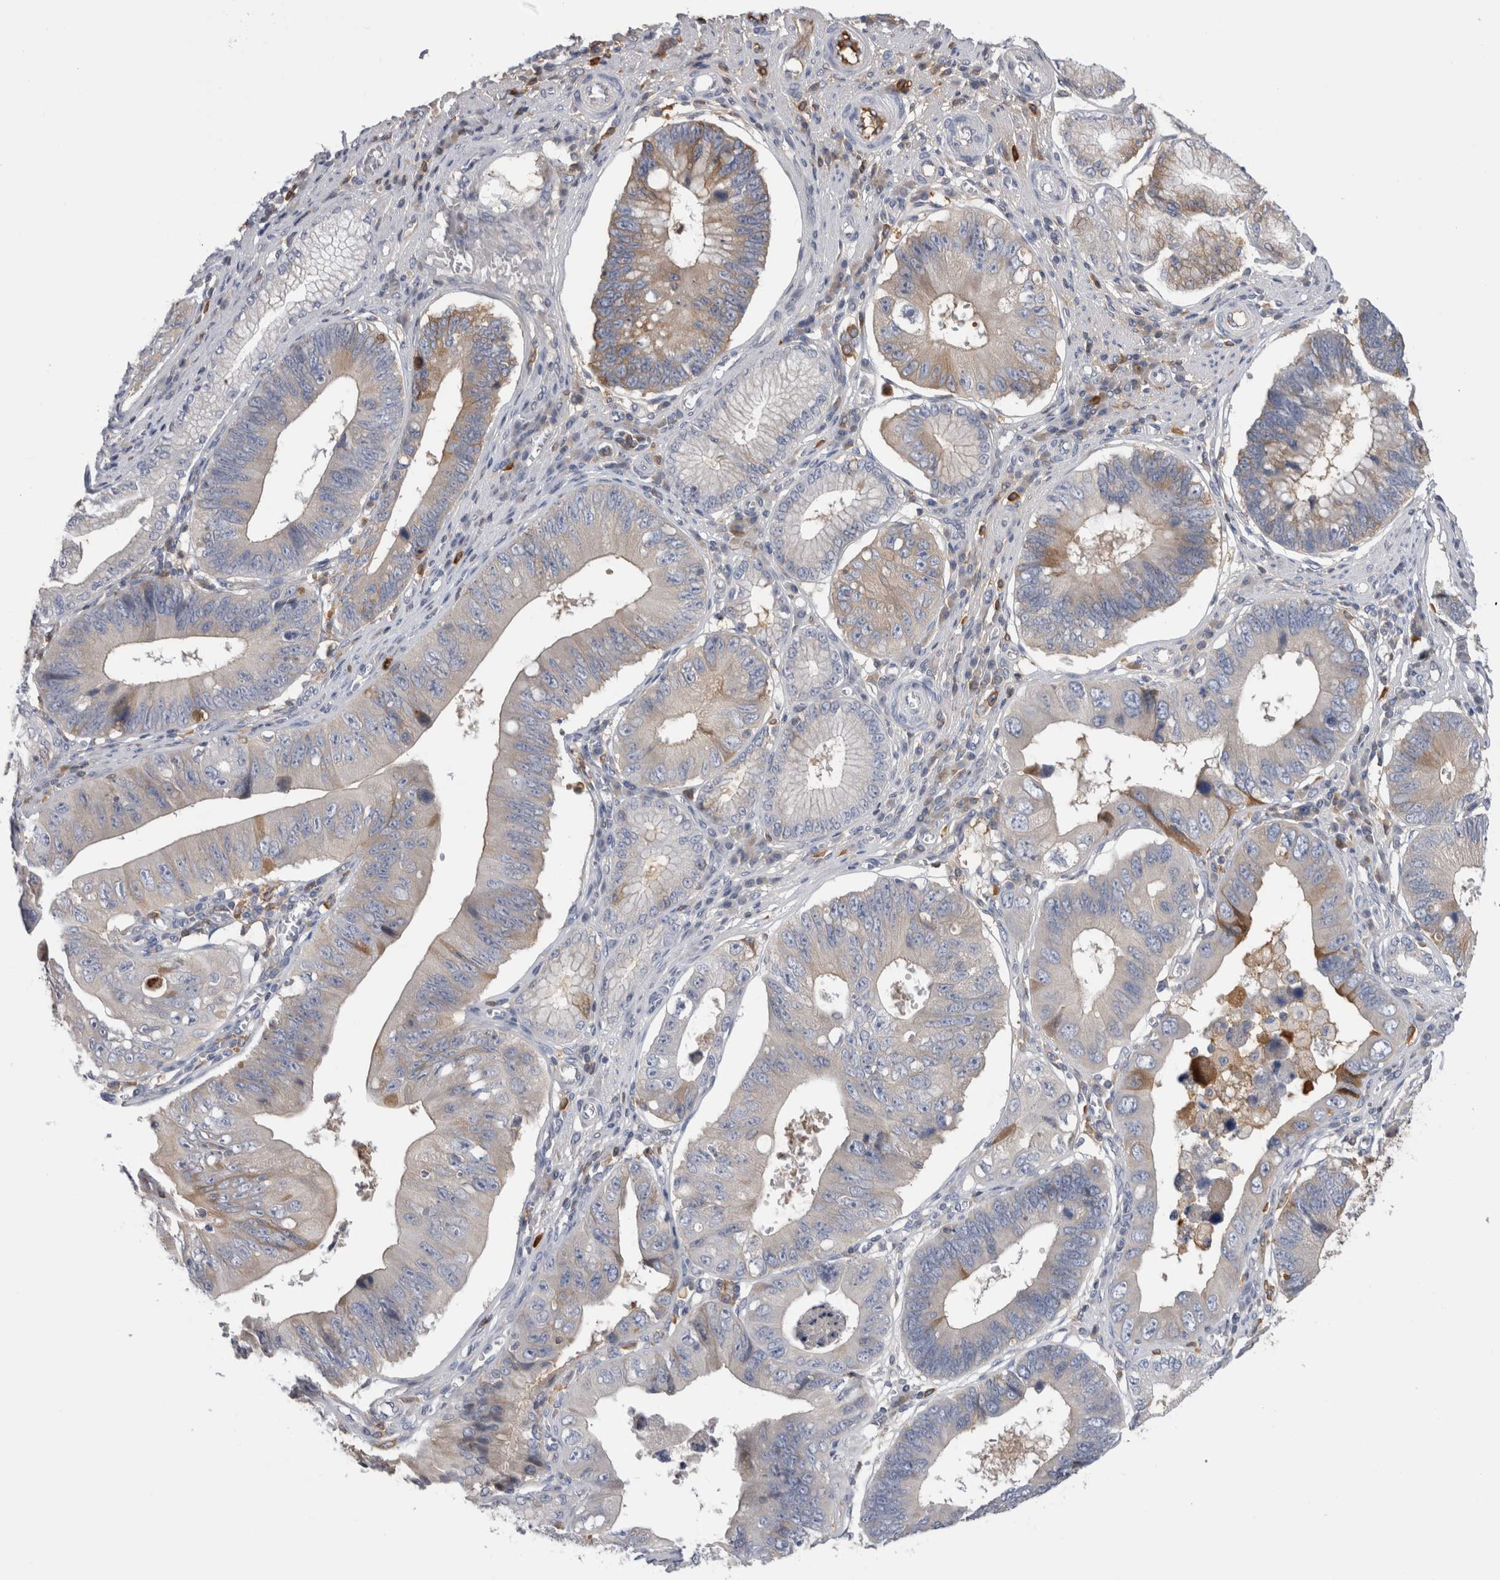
{"staining": {"intensity": "weak", "quantity": "<25%", "location": "cytoplasmic/membranous"}, "tissue": "stomach cancer", "cell_type": "Tumor cells", "image_type": "cancer", "snomed": [{"axis": "morphology", "description": "Adenocarcinoma, NOS"}, {"axis": "topography", "description": "Stomach"}], "caption": "The micrograph displays no significant staining in tumor cells of stomach cancer.", "gene": "TBCE", "patient": {"sex": "male", "age": 59}}